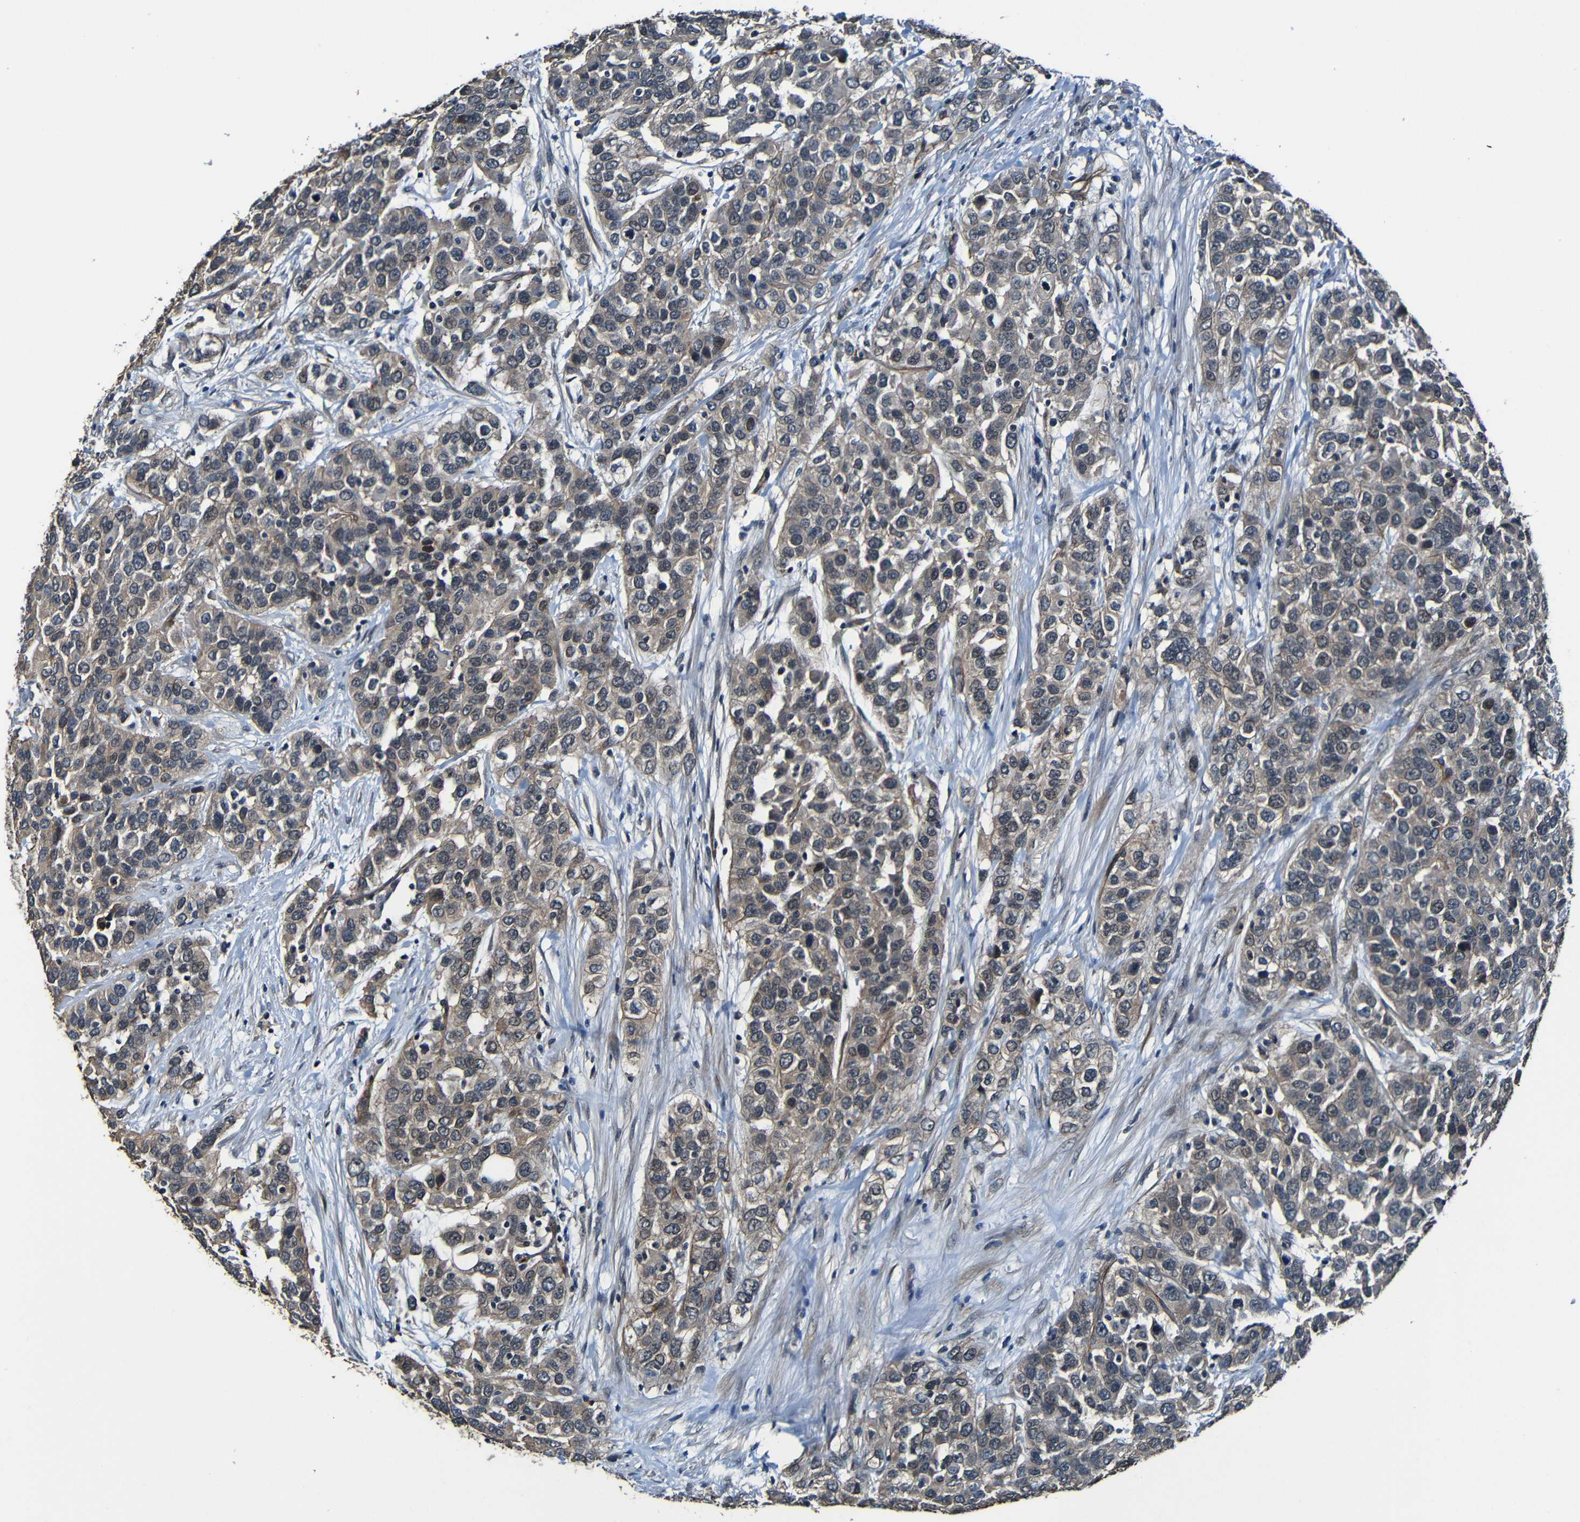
{"staining": {"intensity": "weak", "quantity": ">75%", "location": "cytoplasmic/membranous"}, "tissue": "urothelial cancer", "cell_type": "Tumor cells", "image_type": "cancer", "snomed": [{"axis": "morphology", "description": "Urothelial carcinoma, High grade"}, {"axis": "topography", "description": "Urinary bladder"}], "caption": "Immunohistochemistry histopathology image of neoplastic tissue: human urothelial cancer stained using IHC displays low levels of weak protein expression localized specifically in the cytoplasmic/membranous of tumor cells, appearing as a cytoplasmic/membranous brown color.", "gene": "LGR5", "patient": {"sex": "female", "age": 80}}